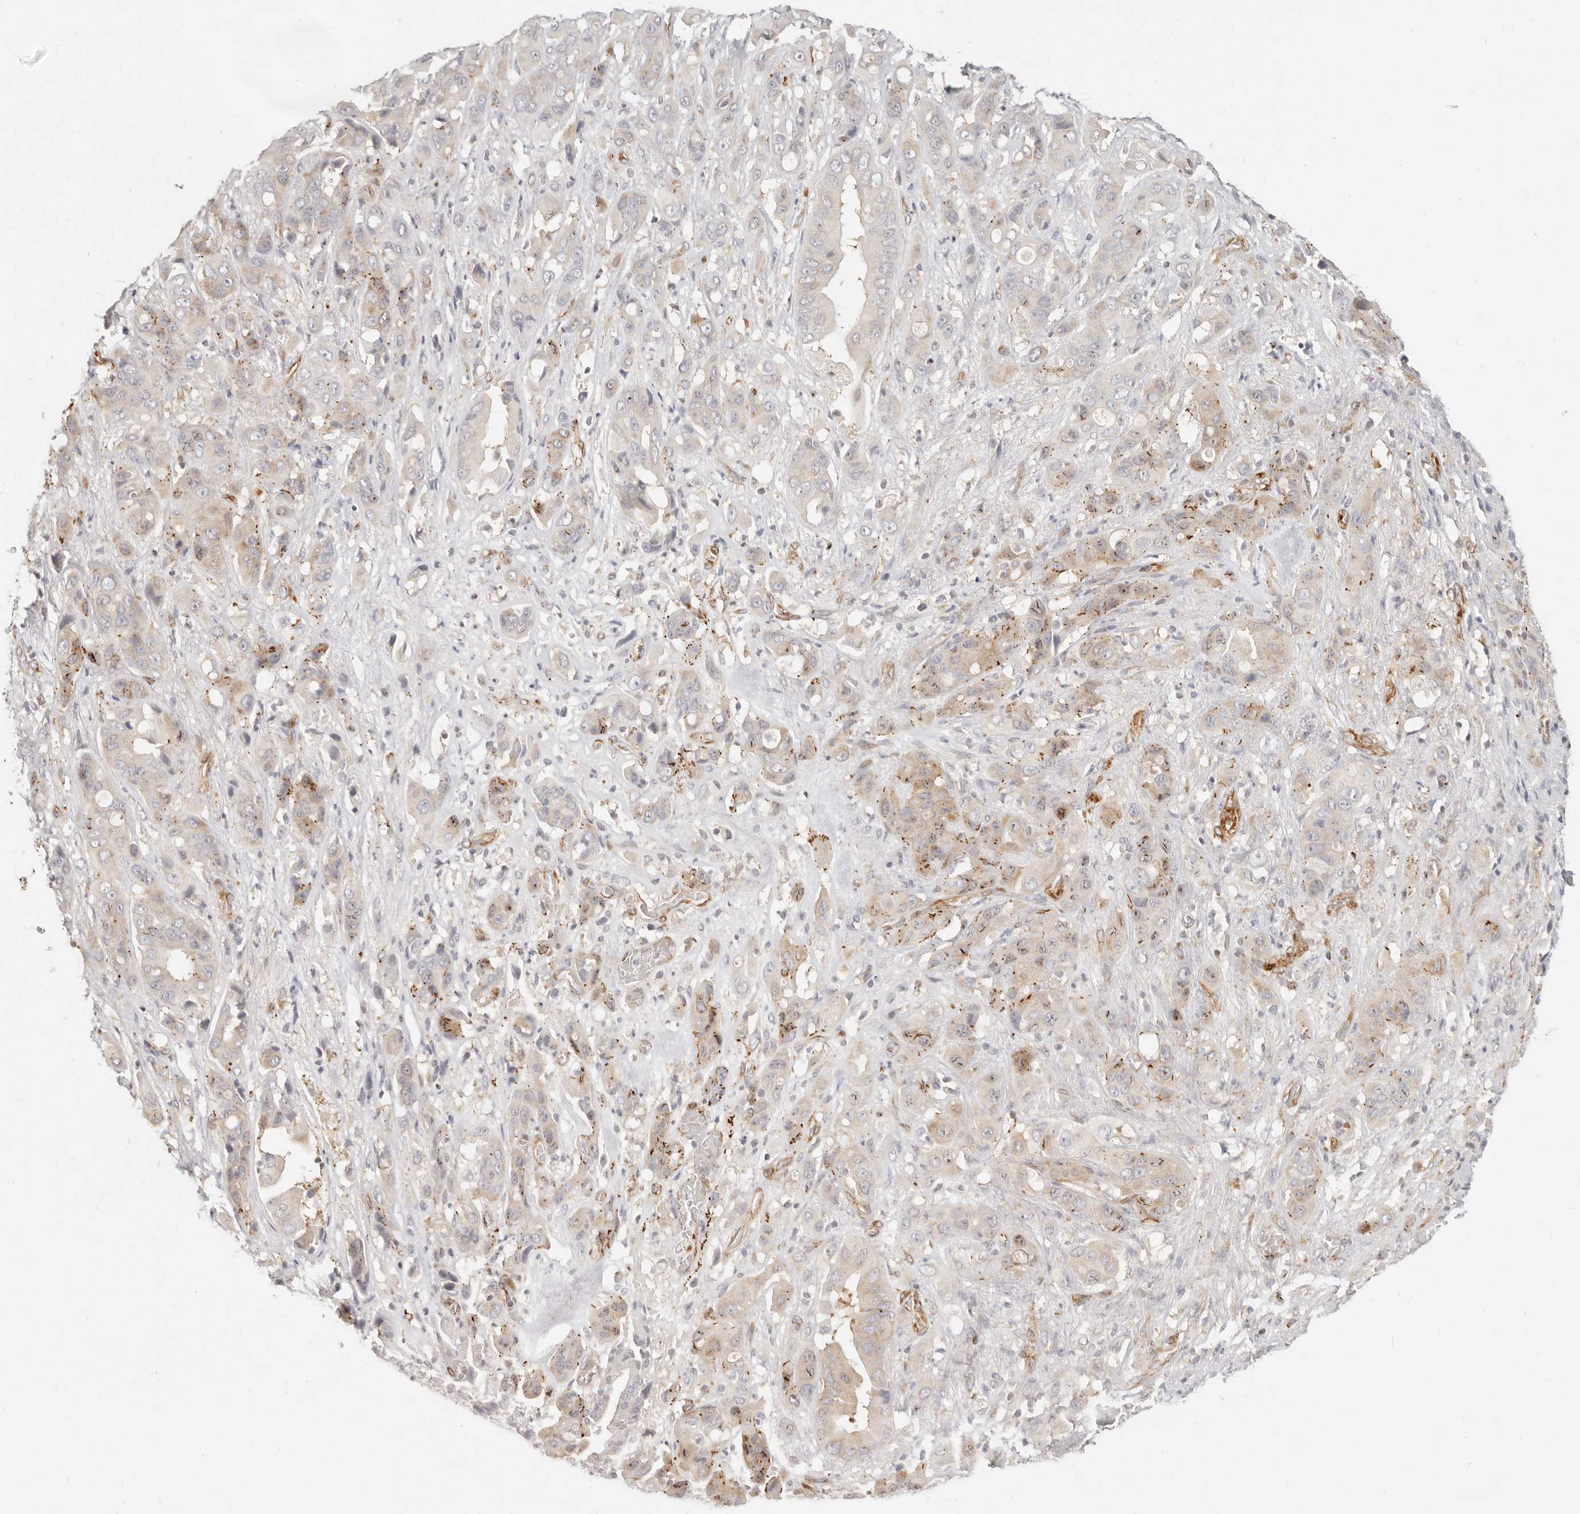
{"staining": {"intensity": "moderate", "quantity": ">75%", "location": "cytoplasmic/membranous,nuclear"}, "tissue": "liver cancer", "cell_type": "Tumor cells", "image_type": "cancer", "snomed": [{"axis": "morphology", "description": "Cholangiocarcinoma"}, {"axis": "topography", "description": "Liver"}], "caption": "Liver cancer (cholangiocarcinoma) tissue exhibits moderate cytoplasmic/membranous and nuclear expression in about >75% of tumor cells, visualized by immunohistochemistry.", "gene": "SASS6", "patient": {"sex": "female", "age": 52}}